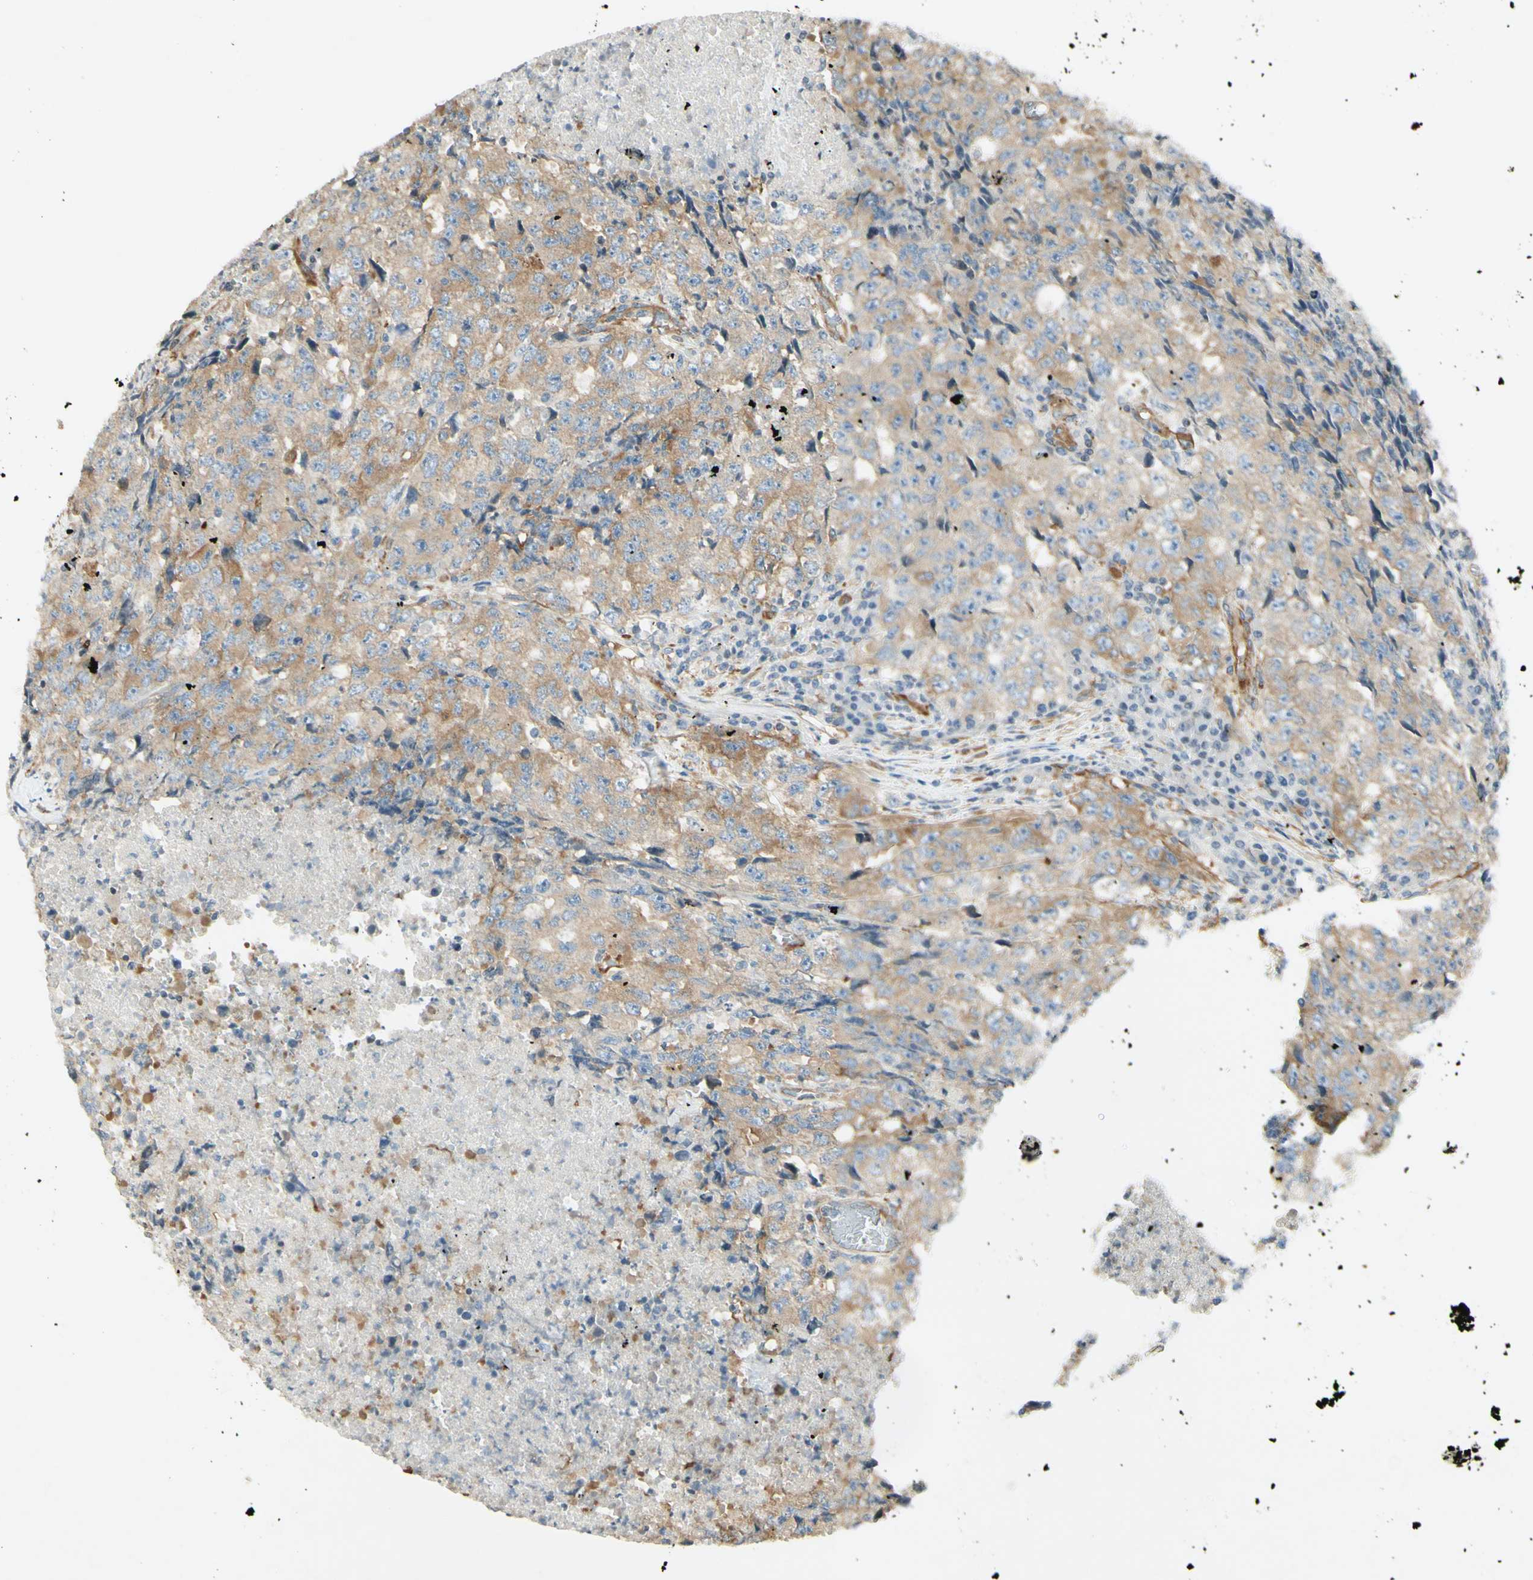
{"staining": {"intensity": "moderate", "quantity": "25%-75%", "location": "cytoplasmic/membranous"}, "tissue": "testis cancer", "cell_type": "Tumor cells", "image_type": "cancer", "snomed": [{"axis": "morphology", "description": "Necrosis, NOS"}, {"axis": "morphology", "description": "Carcinoma, Embryonal, NOS"}, {"axis": "topography", "description": "Testis"}], "caption": "This image demonstrates testis cancer stained with immunohistochemistry (IHC) to label a protein in brown. The cytoplasmic/membranous of tumor cells show moderate positivity for the protein. Nuclei are counter-stained blue.", "gene": "MAP1B", "patient": {"sex": "male", "age": 19}}